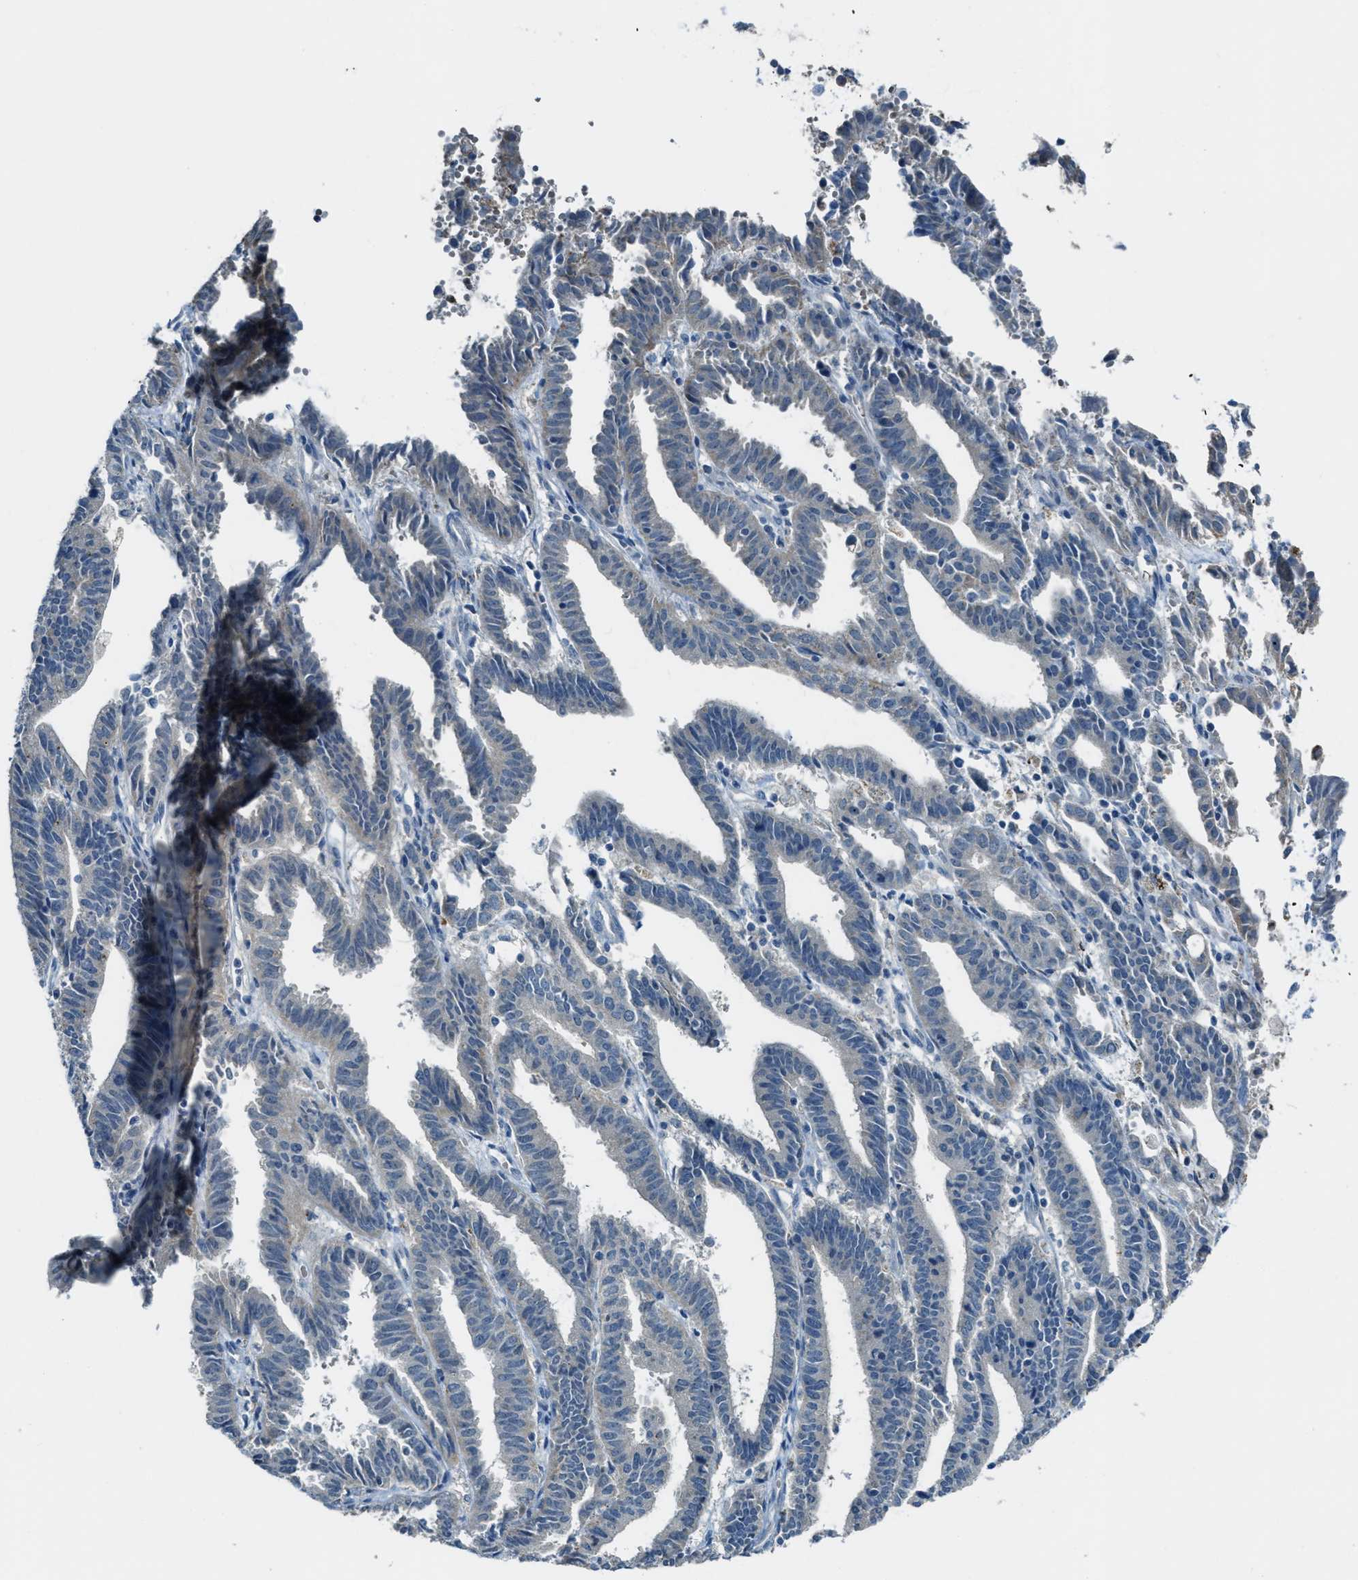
{"staining": {"intensity": "negative", "quantity": "none", "location": "none"}, "tissue": "endometrial cancer", "cell_type": "Tumor cells", "image_type": "cancer", "snomed": [{"axis": "morphology", "description": "Adenocarcinoma, NOS"}, {"axis": "topography", "description": "Uterus"}], "caption": "High power microscopy image of an immunohistochemistry histopathology image of adenocarcinoma (endometrial), revealing no significant staining in tumor cells. (DAB immunohistochemistry (IHC), high magnification).", "gene": "CDON", "patient": {"sex": "female", "age": 83}}